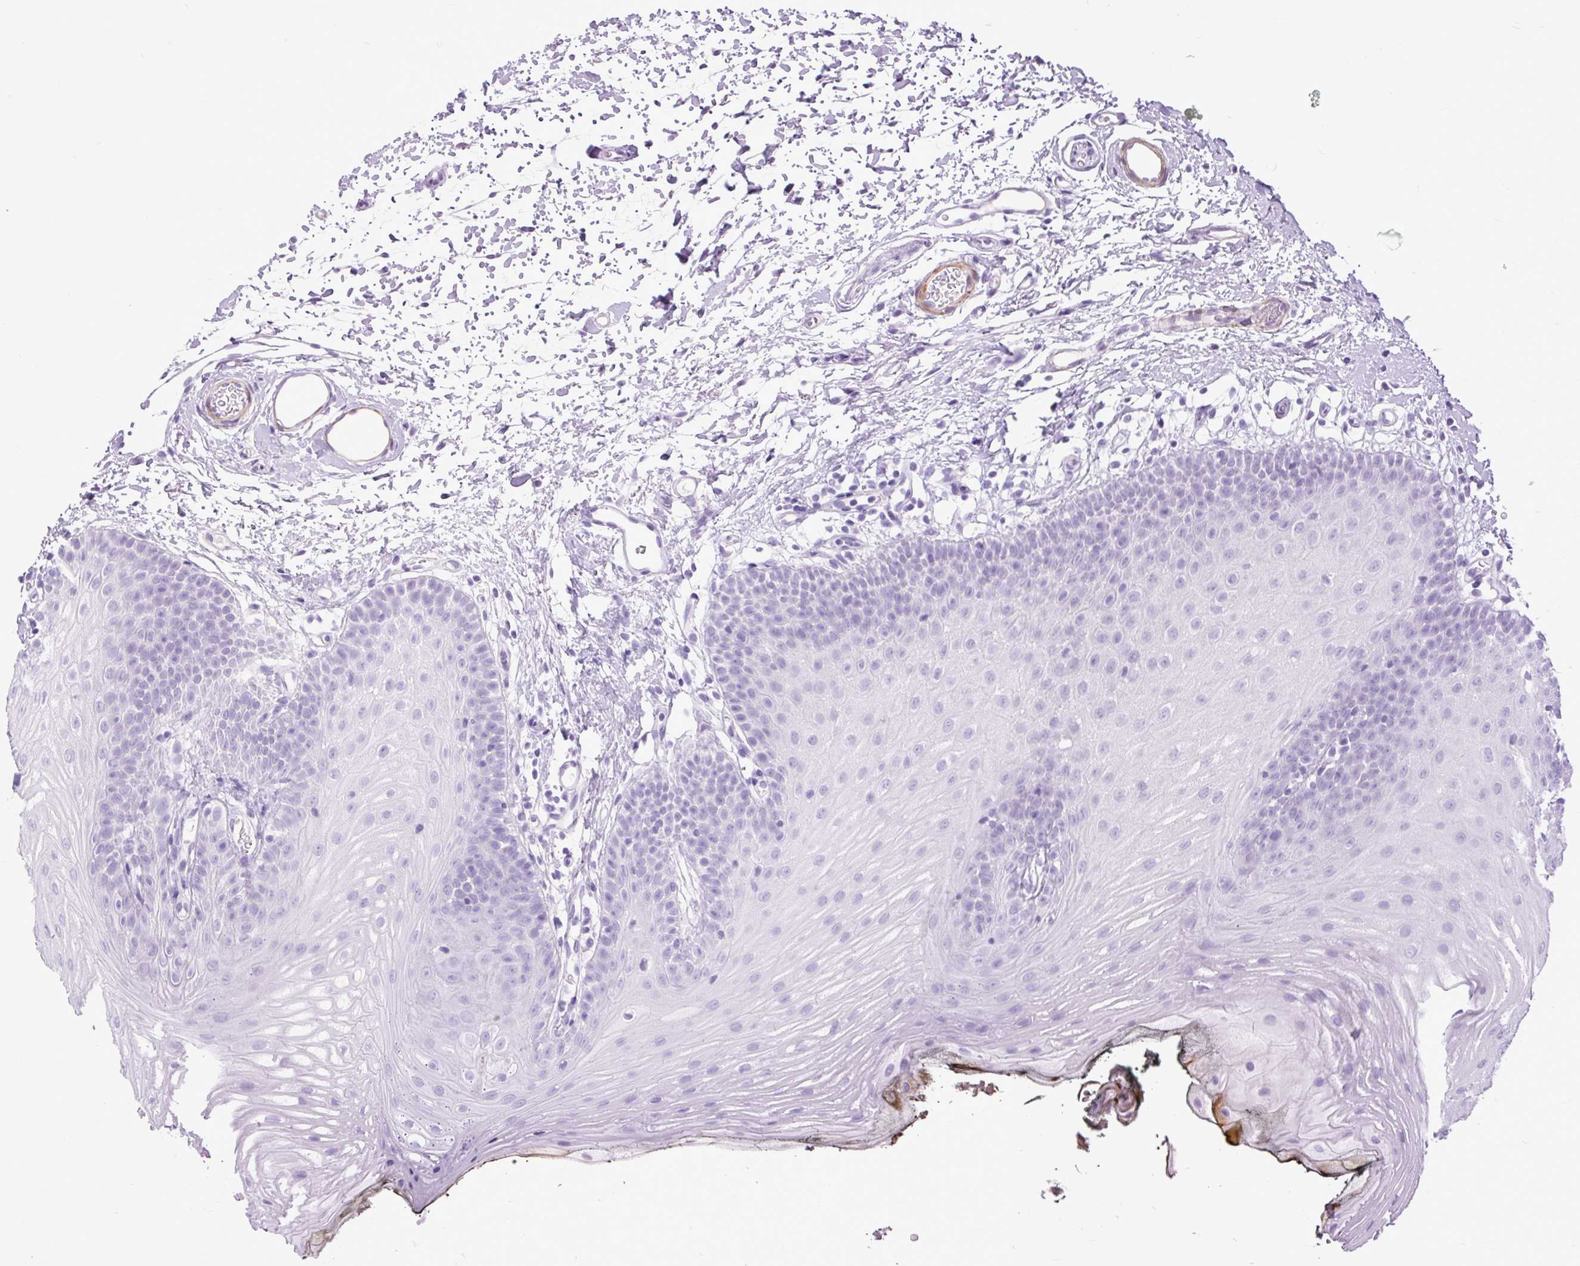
{"staining": {"intensity": "negative", "quantity": "none", "location": "none"}, "tissue": "oral mucosa", "cell_type": "Squamous epithelial cells", "image_type": "normal", "snomed": [{"axis": "morphology", "description": "Normal tissue, NOS"}, {"axis": "morphology", "description": "Squamous cell carcinoma, NOS"}, {"axis": "topography", "description": "Oral tissue"}, {"axis": "topography", "description": "Head-Neck"}], "caption": "Oral mucosa was stained to show a protein in brown. There is no significant expression in squamous epithelial cells. Brightfield microscopy of immunohistochemistry (IHC) stained with DAB (3,3'-diaminobenzidine) (brown) and hematoxylin (blue), captured at high magnification.", "gene": "DPP6", "patient": {"sex": "female", "age": 81}}